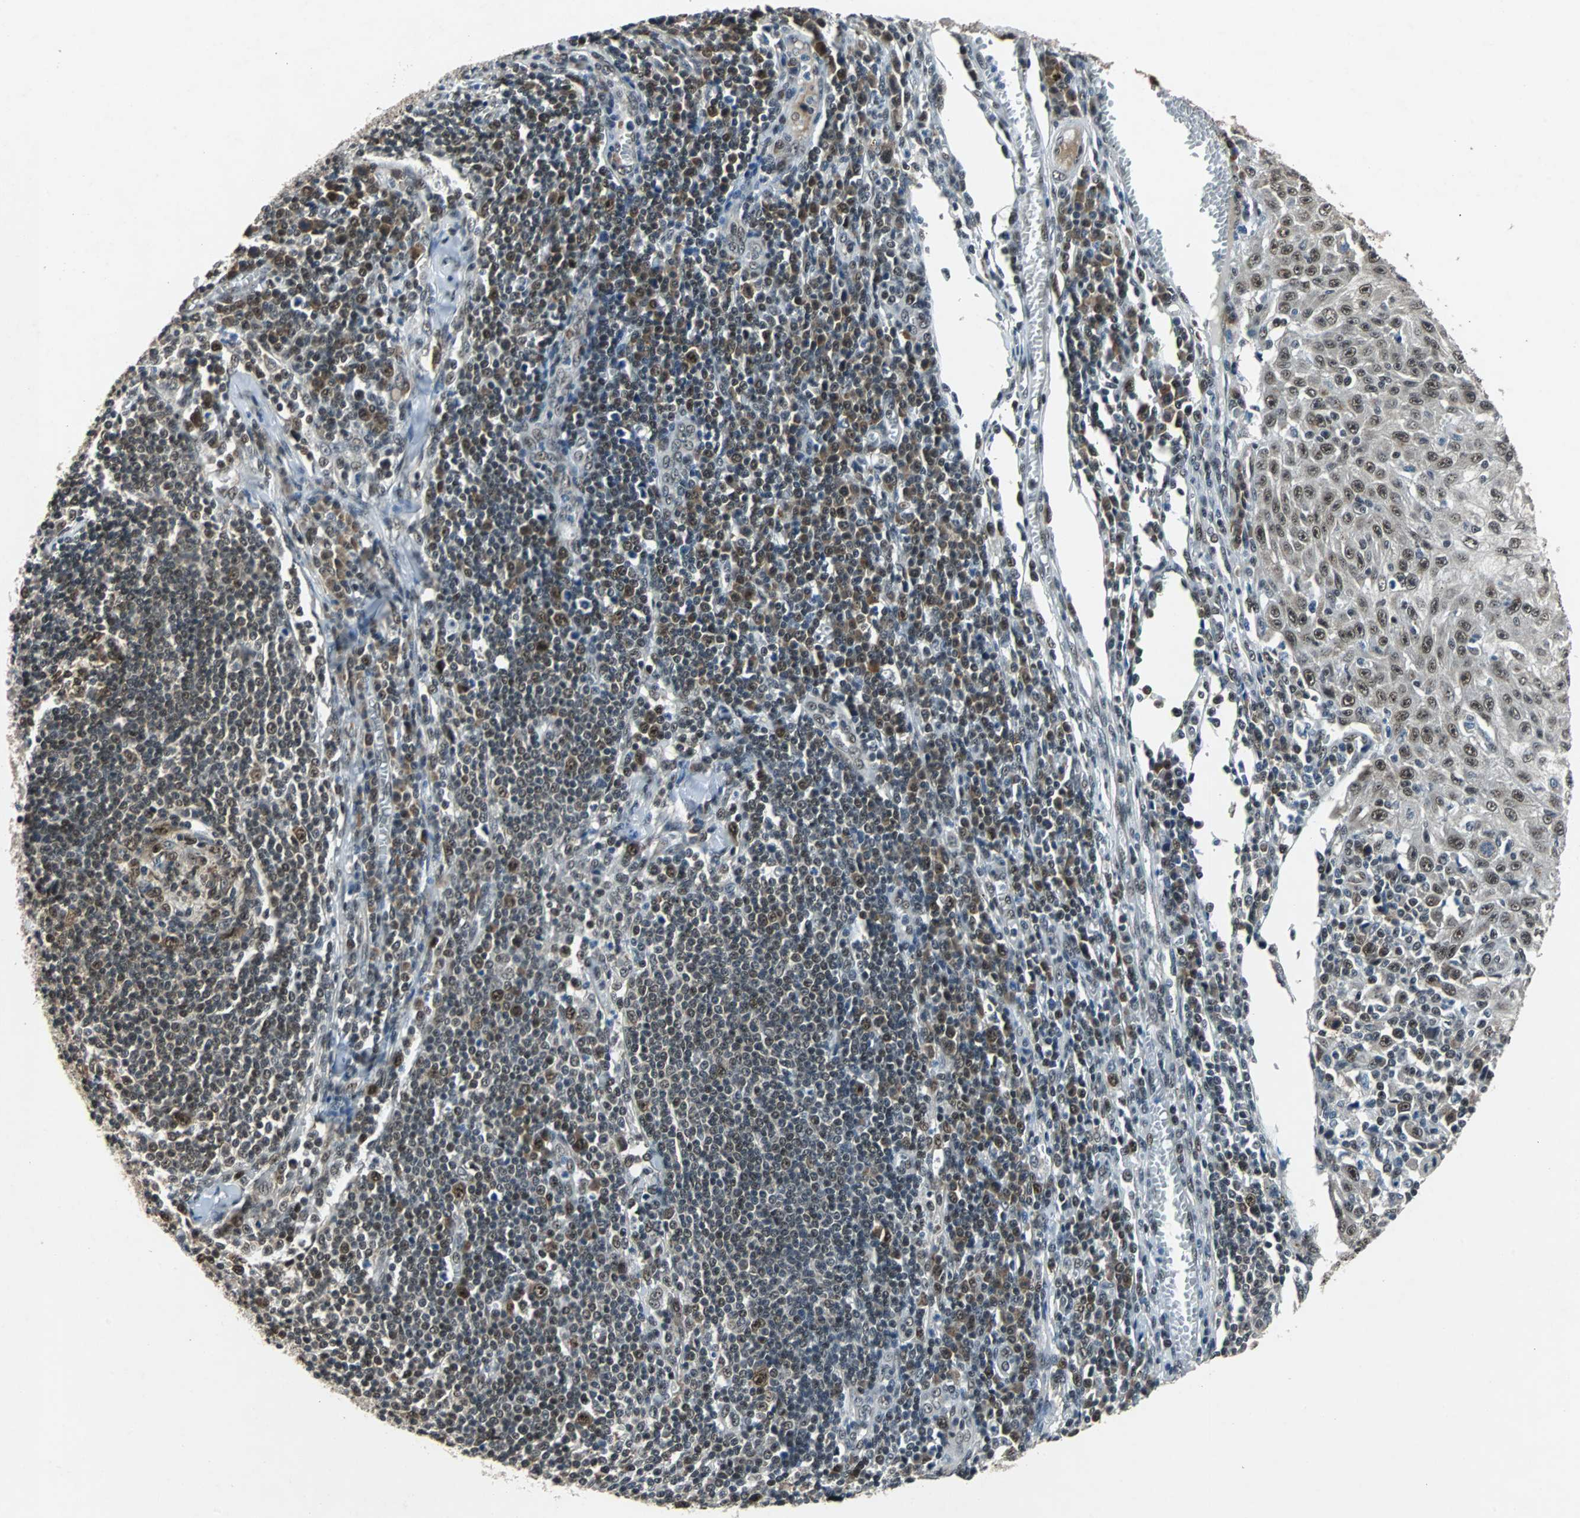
{"staining": {"intensity": "weak", "quantity": "25%-75%", "location": "nuclear"}, "tissue": "skin cancer", "cell_type": "Tumor cells", "image_type": "cancer", "snomed": [{"axis": "morphology", "description": "Squamous cell carcinoma, NOS"}, {"axis": "topography", "description": "Skin"}], "caption": "IHC photomicrograph of neoplastic tissue: human skin cancer stained using IHC demonstrates low levels of weak protein expression localized specifically in the nuclear of tumor cells, appearing as a nuclear brown color.", "gene": "USP28", "patient": {"sex": "male", "age": 75}}